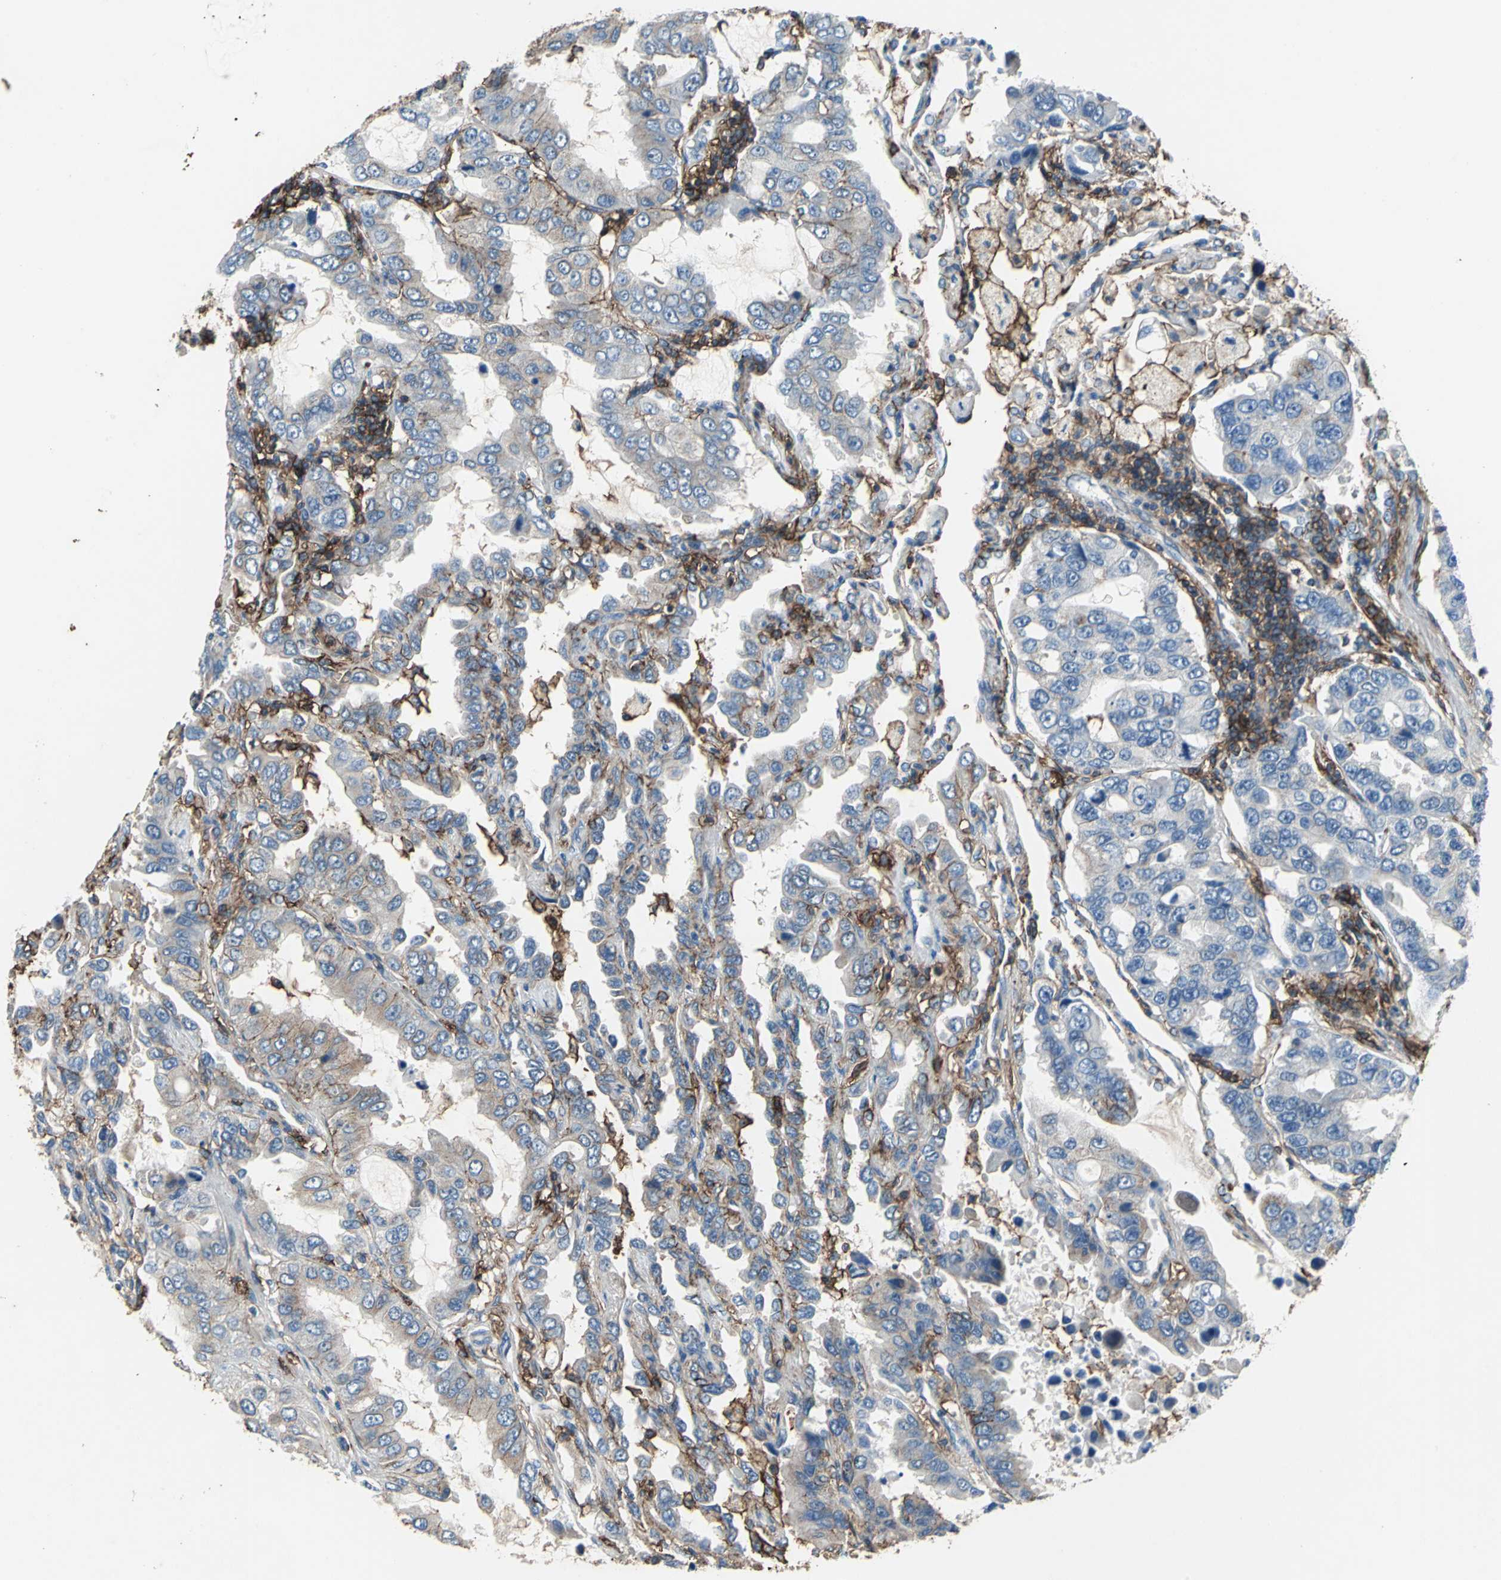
{"staining": {"intensity": "moderate", "quantity": "25%-75%", "location": "cytoplasmic/membranous"}, "tissue": "lung cancer", "cell_type": "Tumor cells", "image_type": "cancer", "snomed": [{"axis": "morphology", "description": "Adenocarcinoma, NOS"}, {"axis": "topography", "description": "Lung"}], "caption": "This histopathology image demonstrates immunohistochemistry (IHC) staining of human adenocarcinoma (lung), with medium moderate cytoplasmic/membranous positivity in about 25%-75% of tumor cells.", "gene": "CD44", "patient": {"sex": "male", "age": 64}}